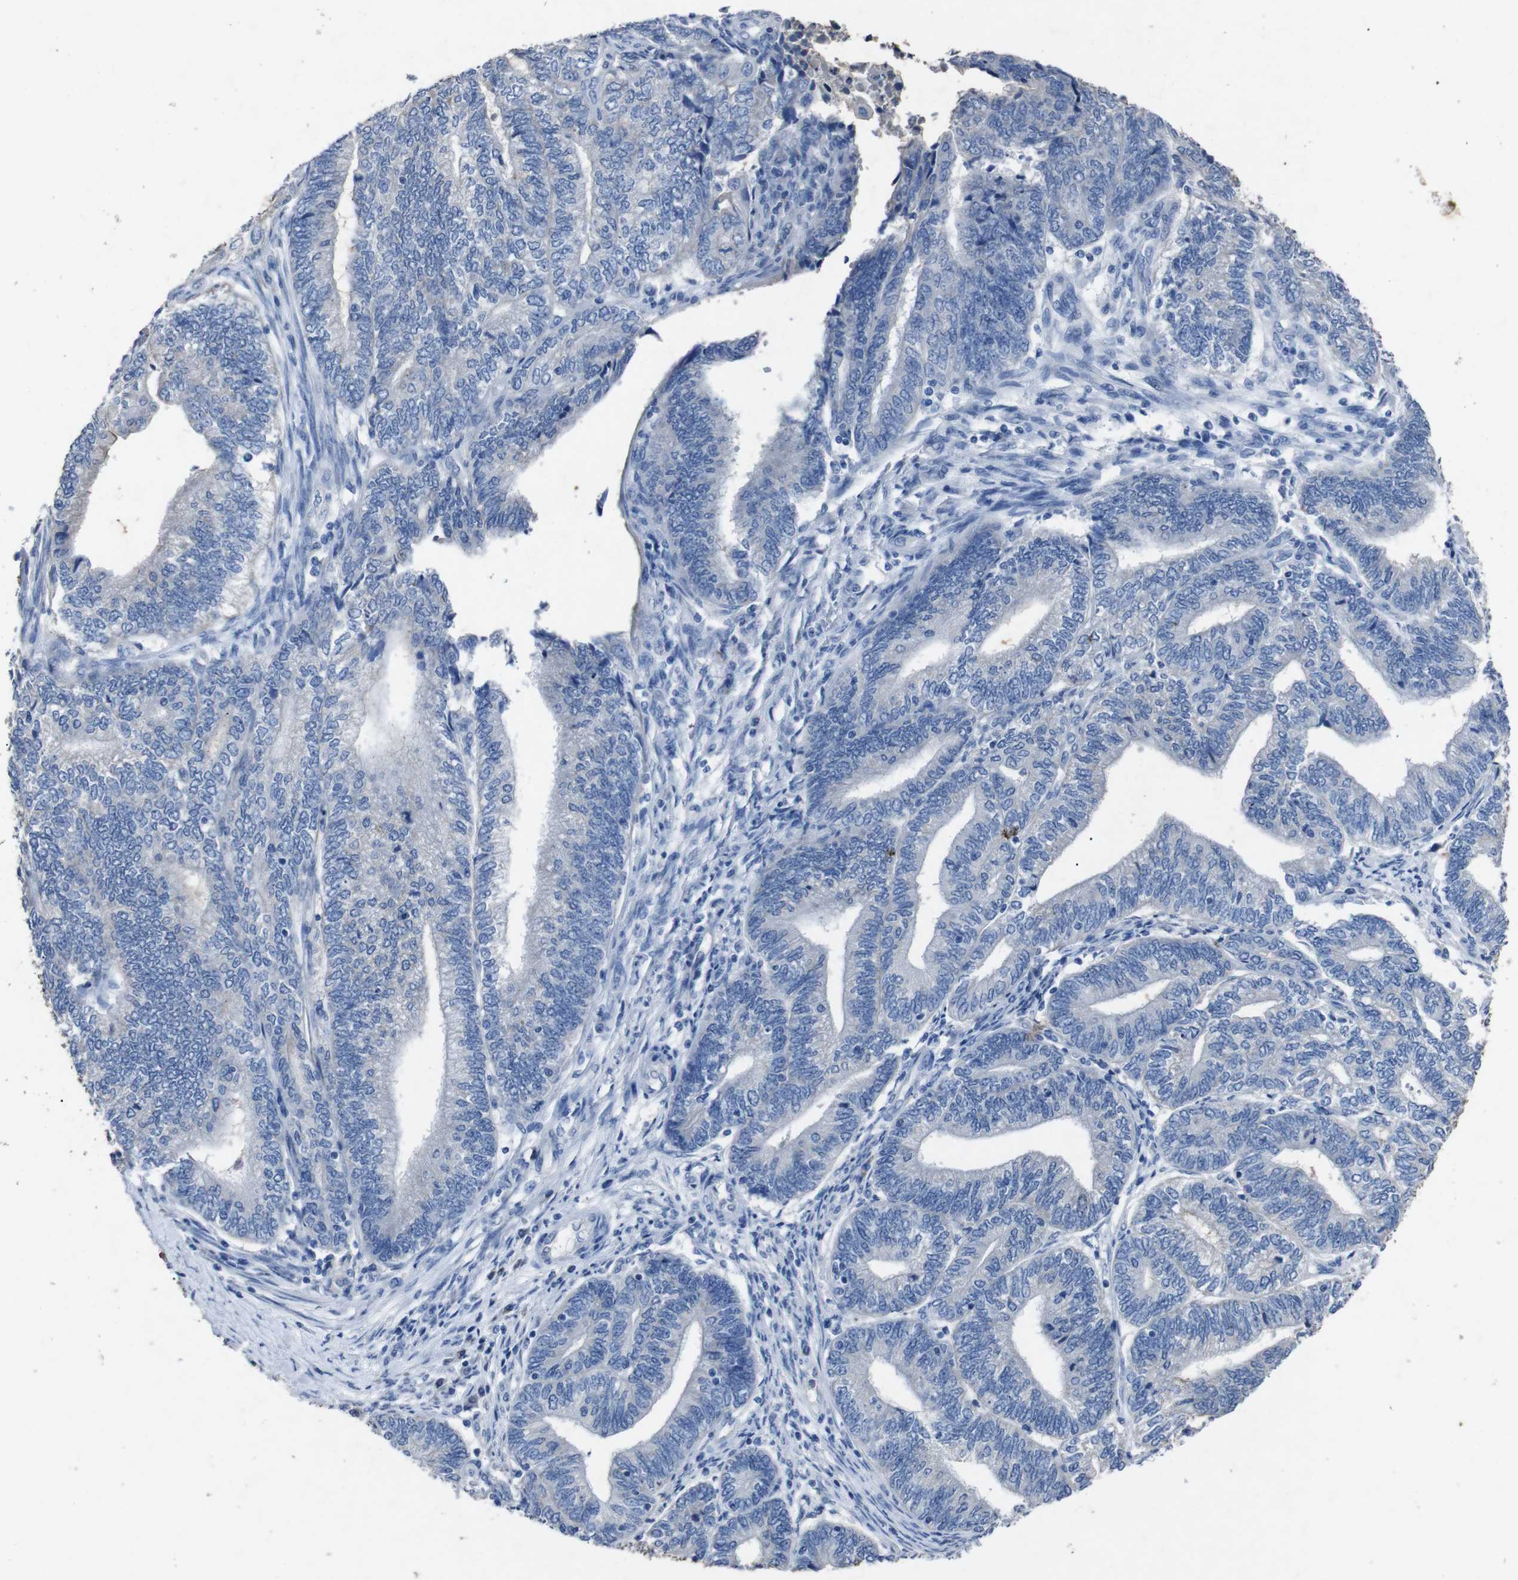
{"staining": {"intensity": "negative", "quantity": "none", "location": "none"}, "tissue": "endometrial cancer", "cell_type": "Tumor cells", "image_type": "cancer", "snomed": [{"axis": "morphology", "description": "Adenocarcinoma, NOS"}, {"axis": "topography", "description": "Uterus"}, {"axis": "topography", "description": "Endometrium"}], "caption": "This is a photomicrograph of immunohistochemistry (IHC) staining of endometrial cancer (adenocarcinoma), which shows no staining in tumor cells. The staining was performed using DAB (3,3'-diaminobenzidine) to visualize the protein expression in brown, while the nuclei were stained in blue with hematoxylin (Magnification: 20x).", "gene": "GJB2", "patient": {"sex": "female", "age": 70}}